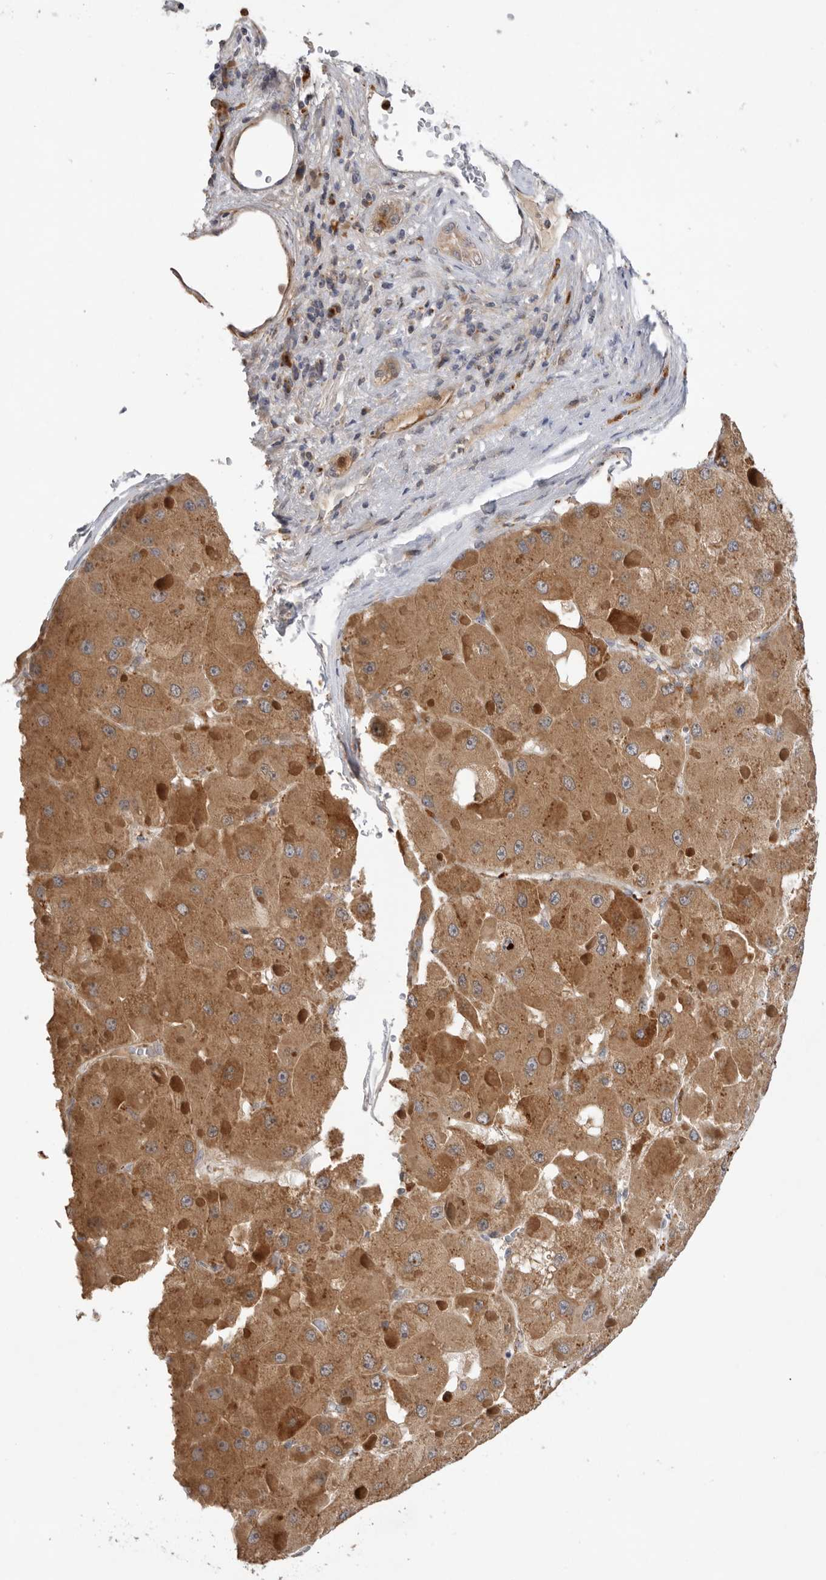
{"staining": {"intensity": "moderate", "quantity": ">75%", "location": "cytoplasmic/membranous"}, "tissue": "liver cancer", "cell_type": "Tumor cells", "image_type": "cancer", "snomed": [{"axis": "morphology", "description": "Carcinoma, Hepatocellular, NOS"}, {"axis": "topography", "description": "Liver"}], "caption": "This histopathology image demonstrates IHC staining of human hepatocellular carcinoma (liver), with medium moderate cytoplasmic/membranous expression in approximately >75% of tumor cells.", "gene": "GNE", "patient": {"sex": "female", "age": 73}}